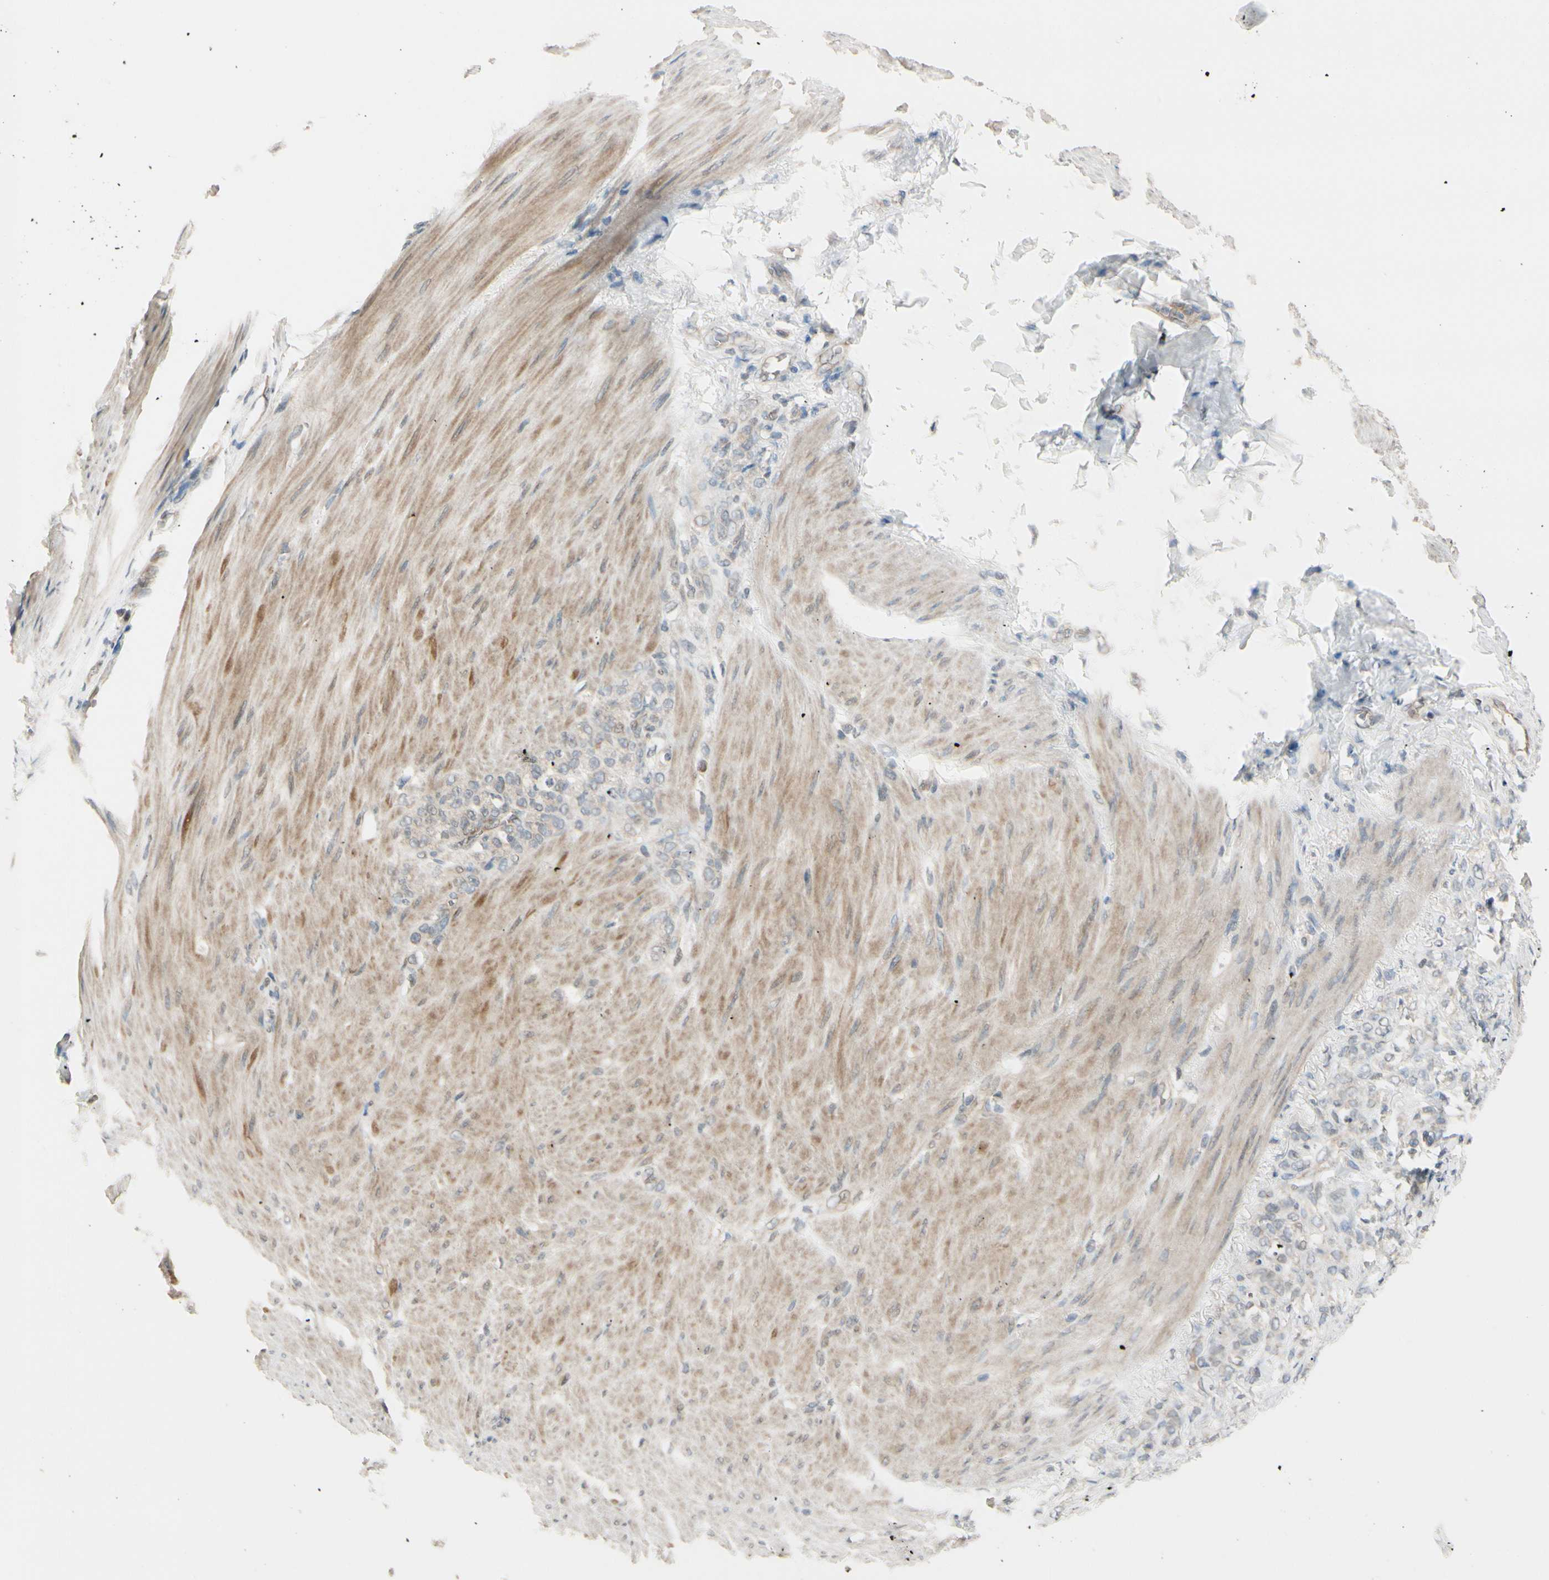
{"staining": {"intensity": "negative", "quantity": "none", "location": "none"}, "tissue": "stomach cancer", "cell_type": "Tumor cells", "image_type": "cancer", "snomed": [{"axis": "morphology", "description": "Adenocarcinoma, NOS"}, {"axis": "topography", "description": "Stomach"}], "caption": "Tumor cells show no significant positivity in stomach cancer. (DAB immunohistochemistry (IHC) with hematoxylin counter stain).", "gene": "FGF10", "patient": {"sex": "male", "age": 82}}